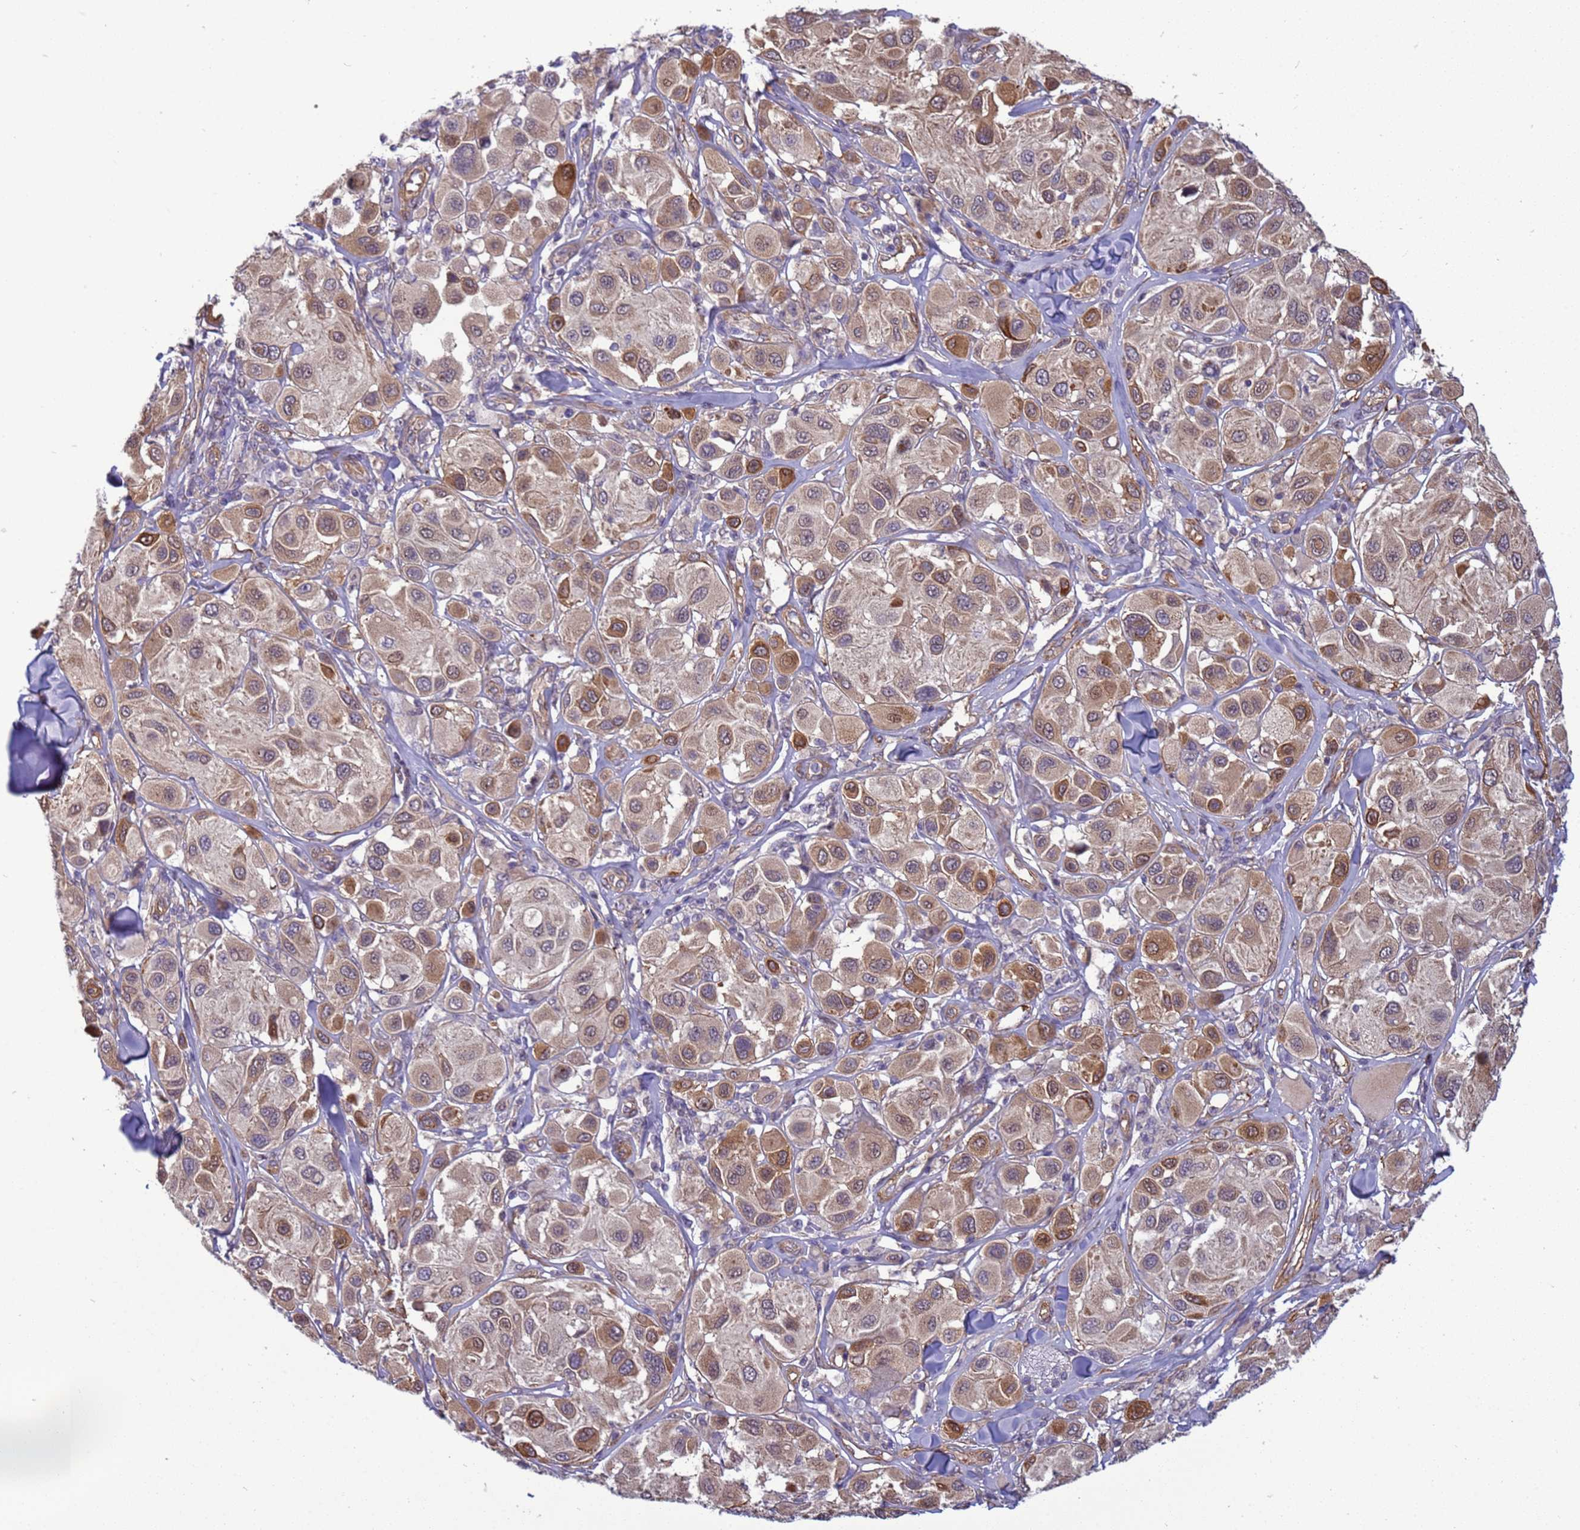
{"staining": {"intensity": "moderate", "quantity": ">75%", "location": "cytoplasmic/membranous"}, "tissue": "melanoma", "cell_type": "Tumor cells", "image_type": "cancer", "snomed": [{"axis": "morphology", "description": "Malignant melanoma, Metastatic site"}, {"axis": "topography", "description": "Skin"}], "caption": "Brown immunohistochemical staining in melanoma shows moderate cytoplasmic/membranous staining in about >75% of tumor cells. The staining was performed using DAB, with brown indicating positive protein expression. Nuclei are stained blue with hematoxylin.", "gene": "ITGB4", "patient": {"sex": "male", "age": 41}}